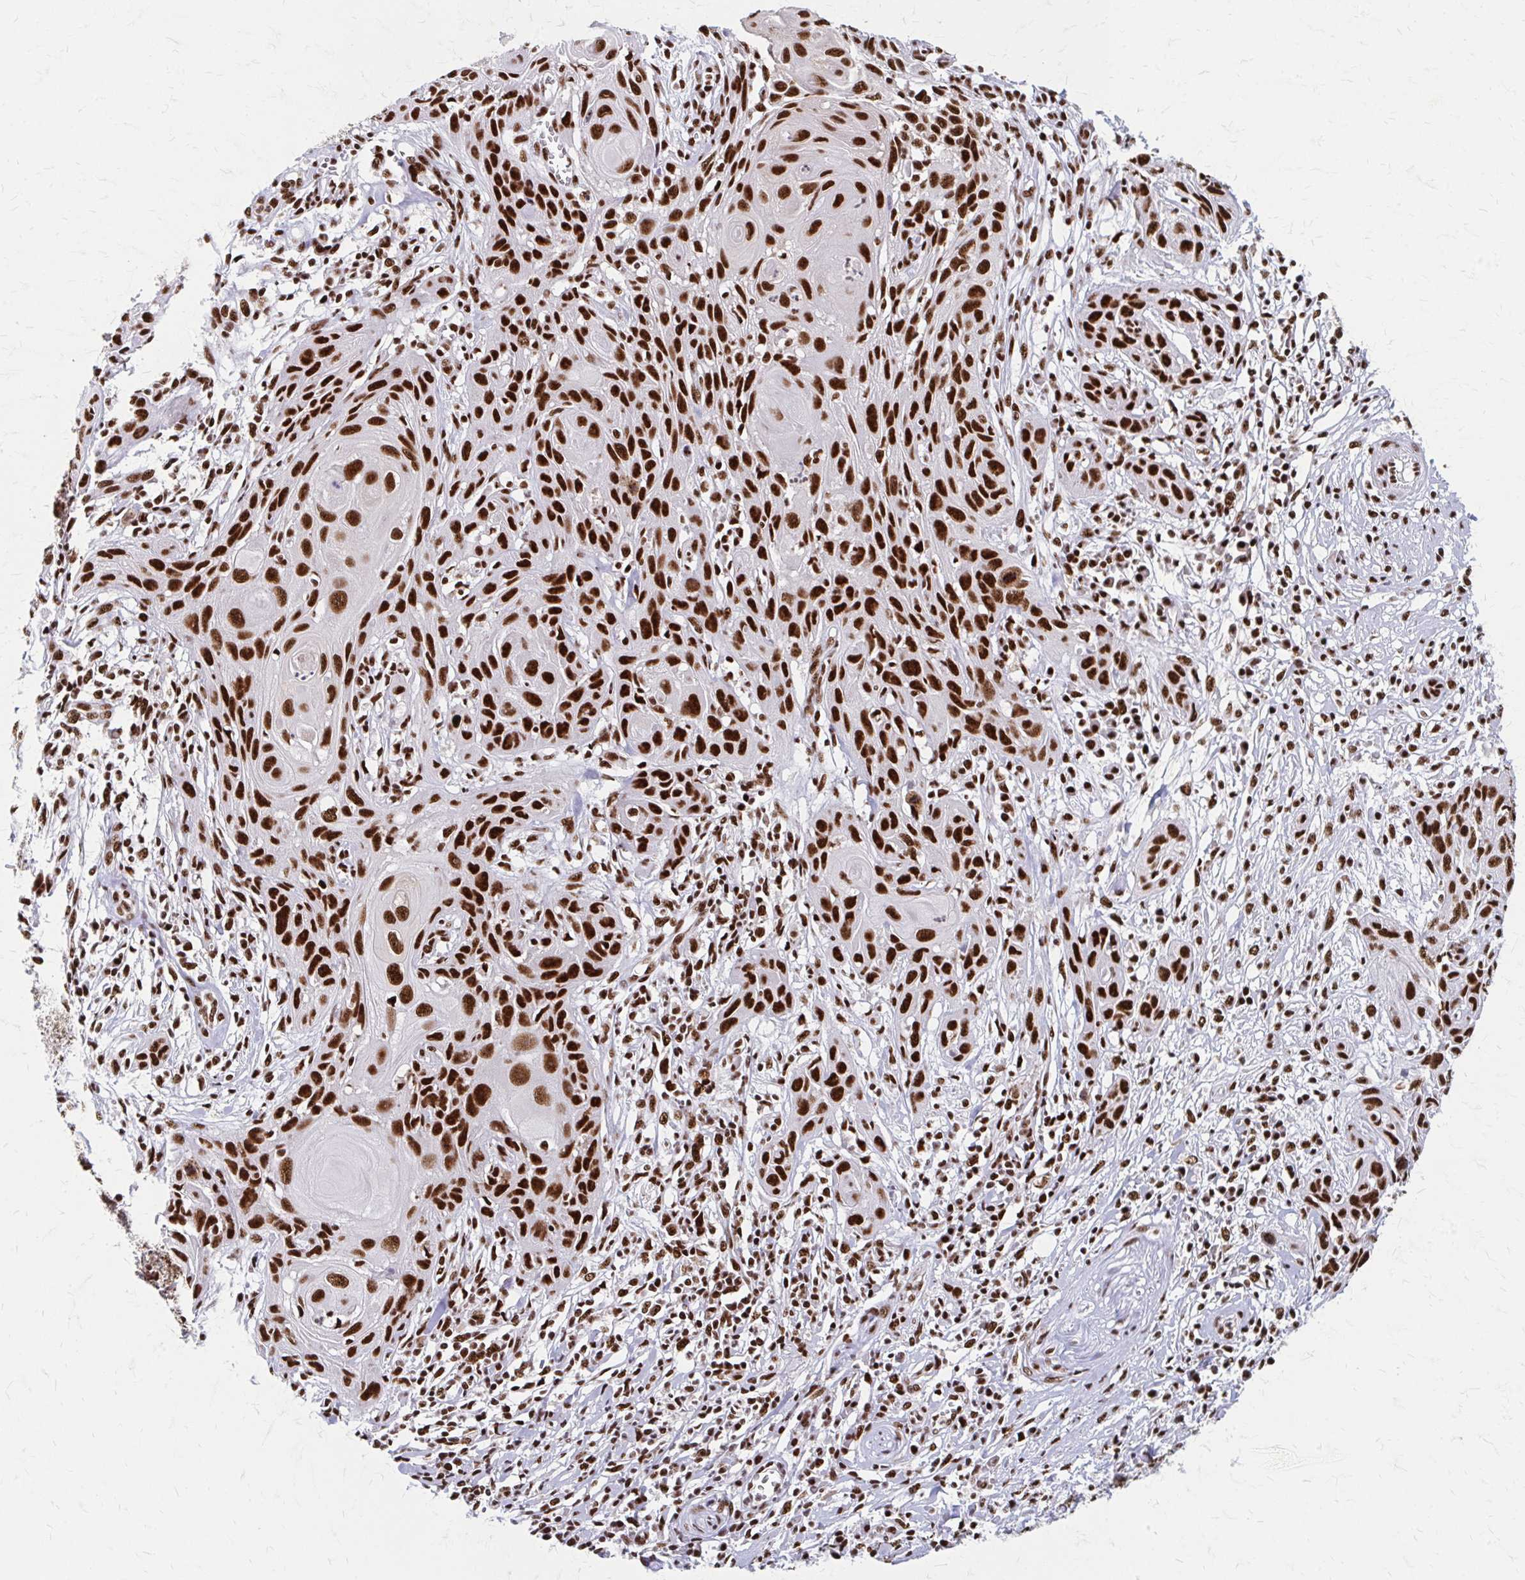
{"staining": {"intensity": "strong", "quantity": ">75%", "location": "nuclear"}, "tissue": "skin cancer", "cell_type": "Tumor cells", "image_type": "cancer", "snomed": [{"axis": "morphology", "description": "Squamous cell carcinoma, NOS"}, {"axis": "topography", "description": "Skin"}, {"axis": "topography", "description": "Vulva"}], "caption": "Strong nuclear expression is appreciated in about >75% of tumor cells in skin cancer.", "gene": "CNKSR3", "patient": {"sex": "female", "age": 83}}